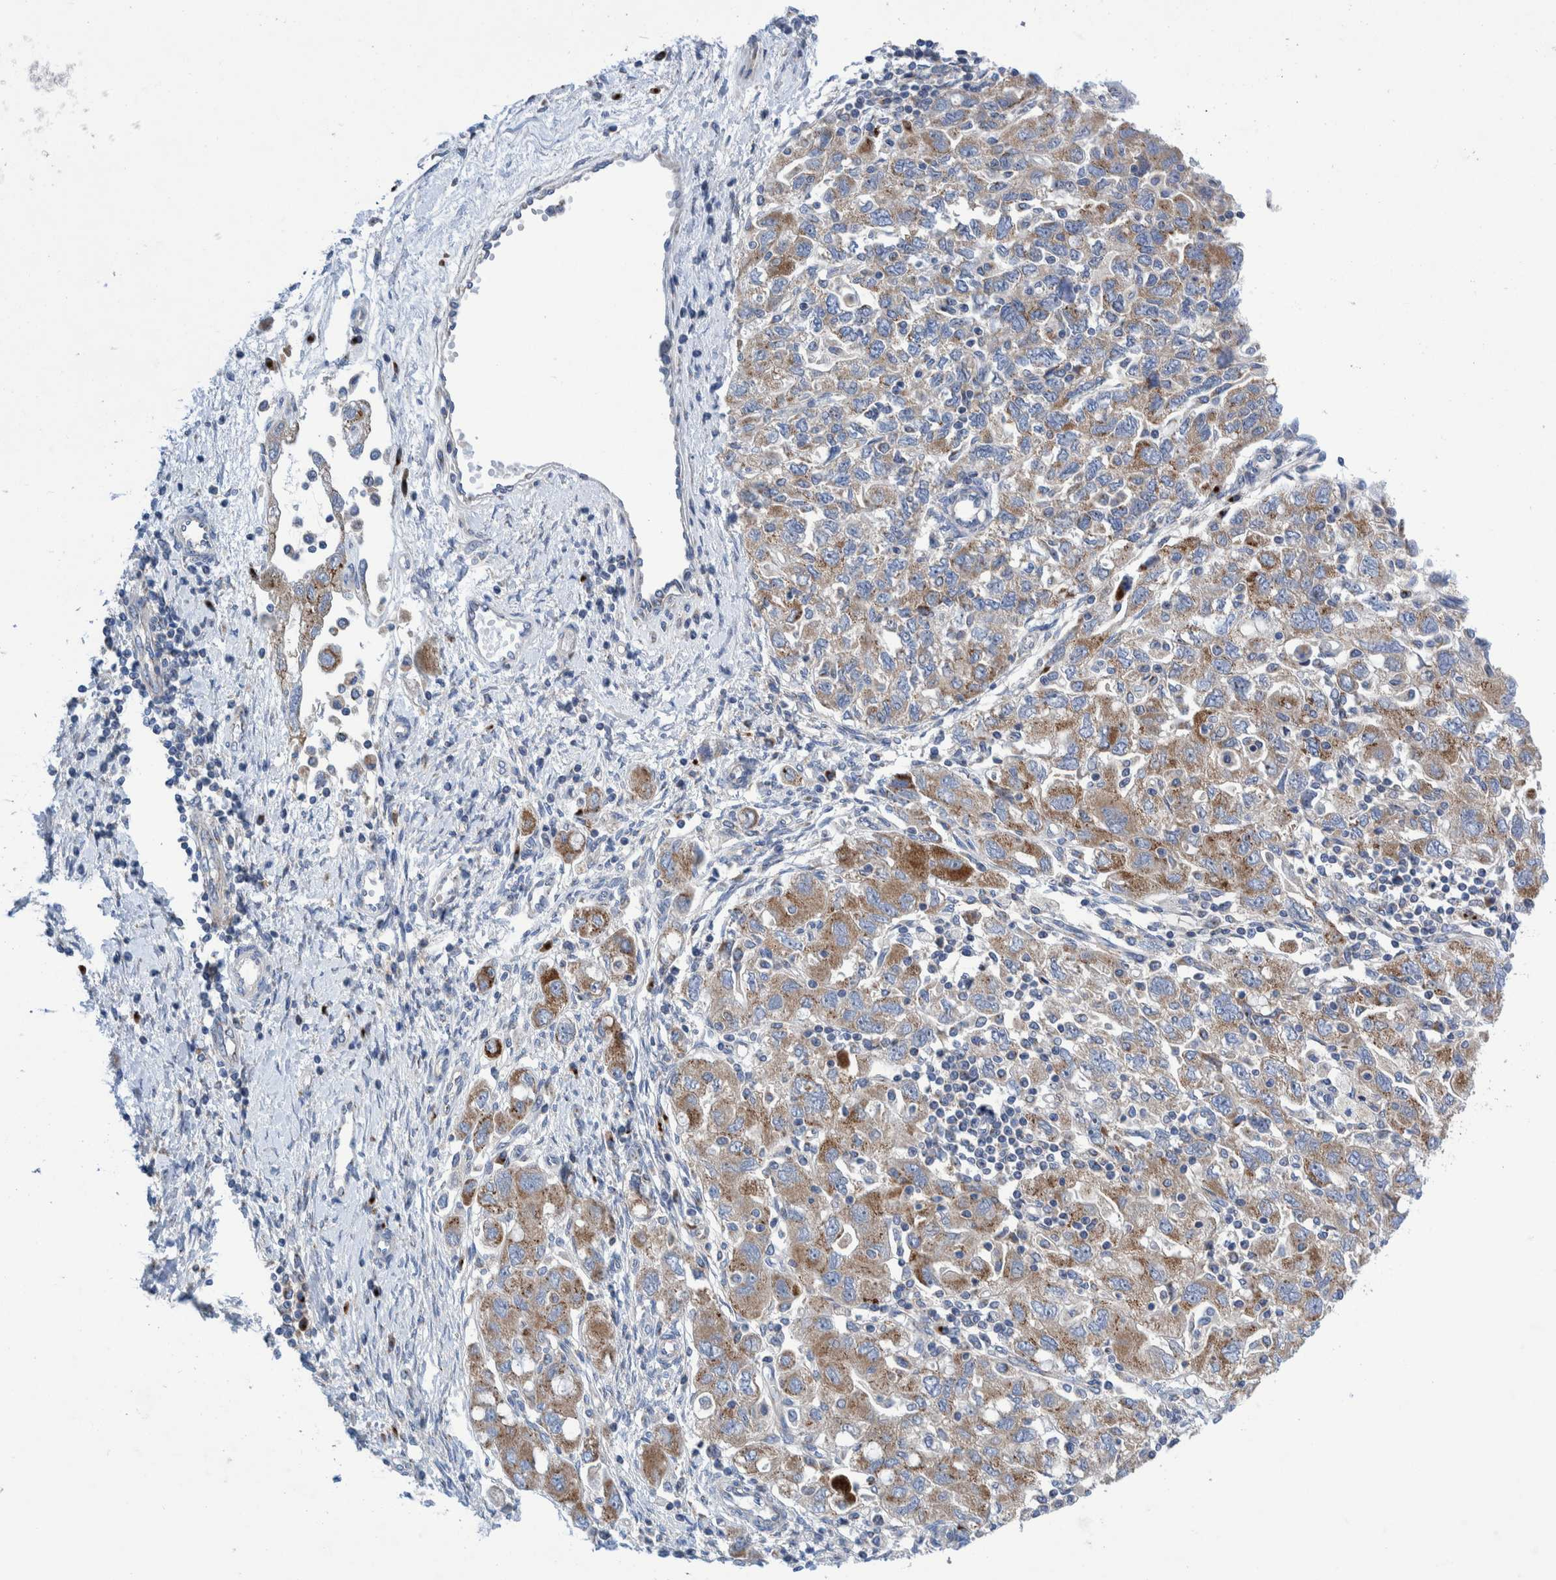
{"staining": {"intensity": "moderate", "quantity": ">75%", "location": "cytoplasmic/membranous"}, "tissue": "ovarian cancer", "cell_type": "Tumor cells", "image_type": "cancer", "snomed": [{"axis": "morphology", "description": "Carcinoma, NOS"}, {"axis": "morphology", "description": "Cystadenocarcinoma, serous, NOS"}, {"axis": "topography", "description": "Ovary"}], "caption": "Ovarian cancer (serous cystadenocarcinoma) was stained to show a protein in brown. There is medium levels of moderate cytoplasmic/membranous positivity in approximately >75% of tumor cells.", "gene": "TRIM58", "patient": {"sex": "female", "age": 69}}